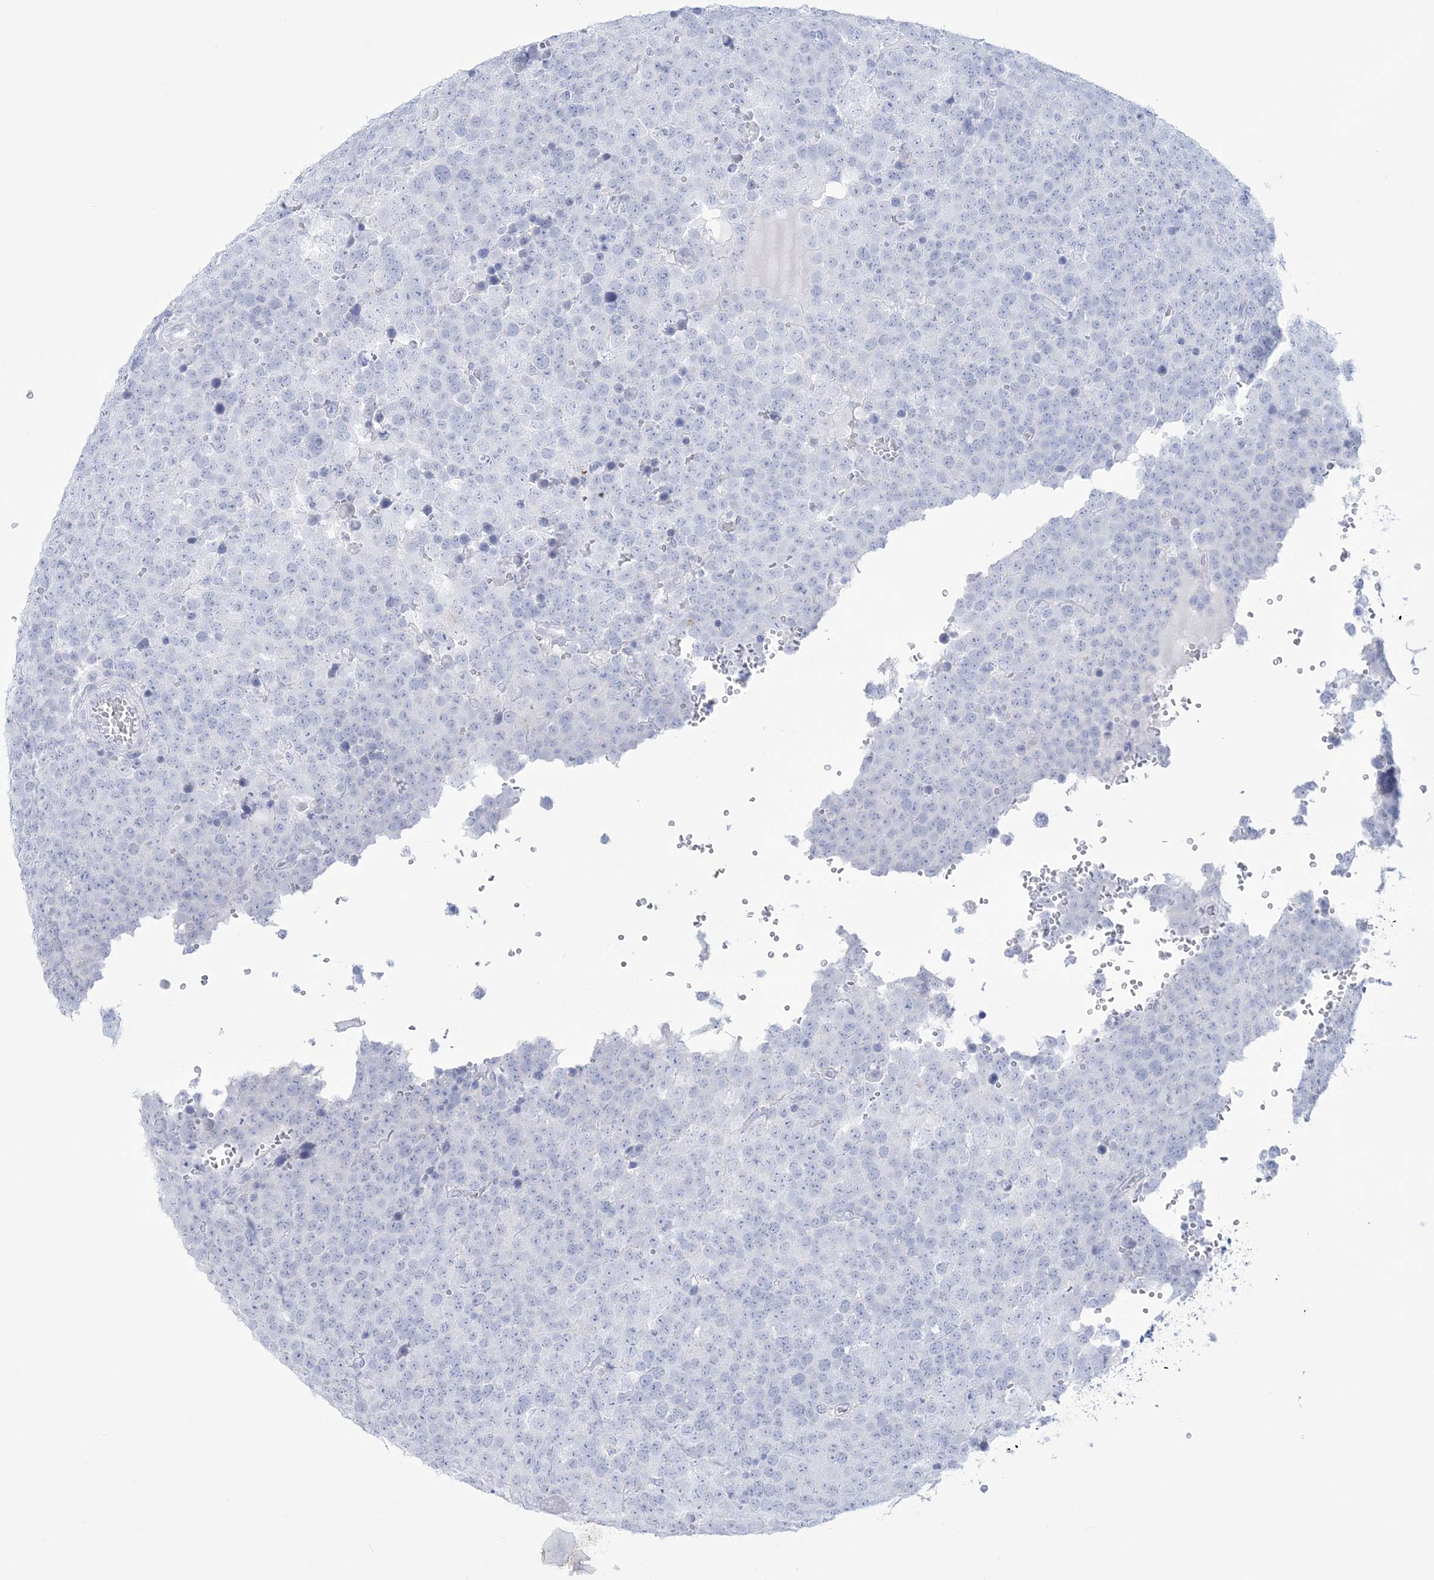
{"staining": {"intensity": "negative", "quantity": "none", "location": "none"}, "tissue": "testis cancer", "cell_type": "Tumor cells", "image_type": "cancer", "snomed": [{"axis": "morphology", "description": "Seminoma, NOS"}, {"axis": "topography", "description": "Testis"}], "caption": "Immunohistochemistry micrograph of human testis cancer (seminoma) stained for a protein (brown), which demonstrates no expression in tumor cells.", "gene": "RBP2", "patient": {"sex": "male", "age": 71}}